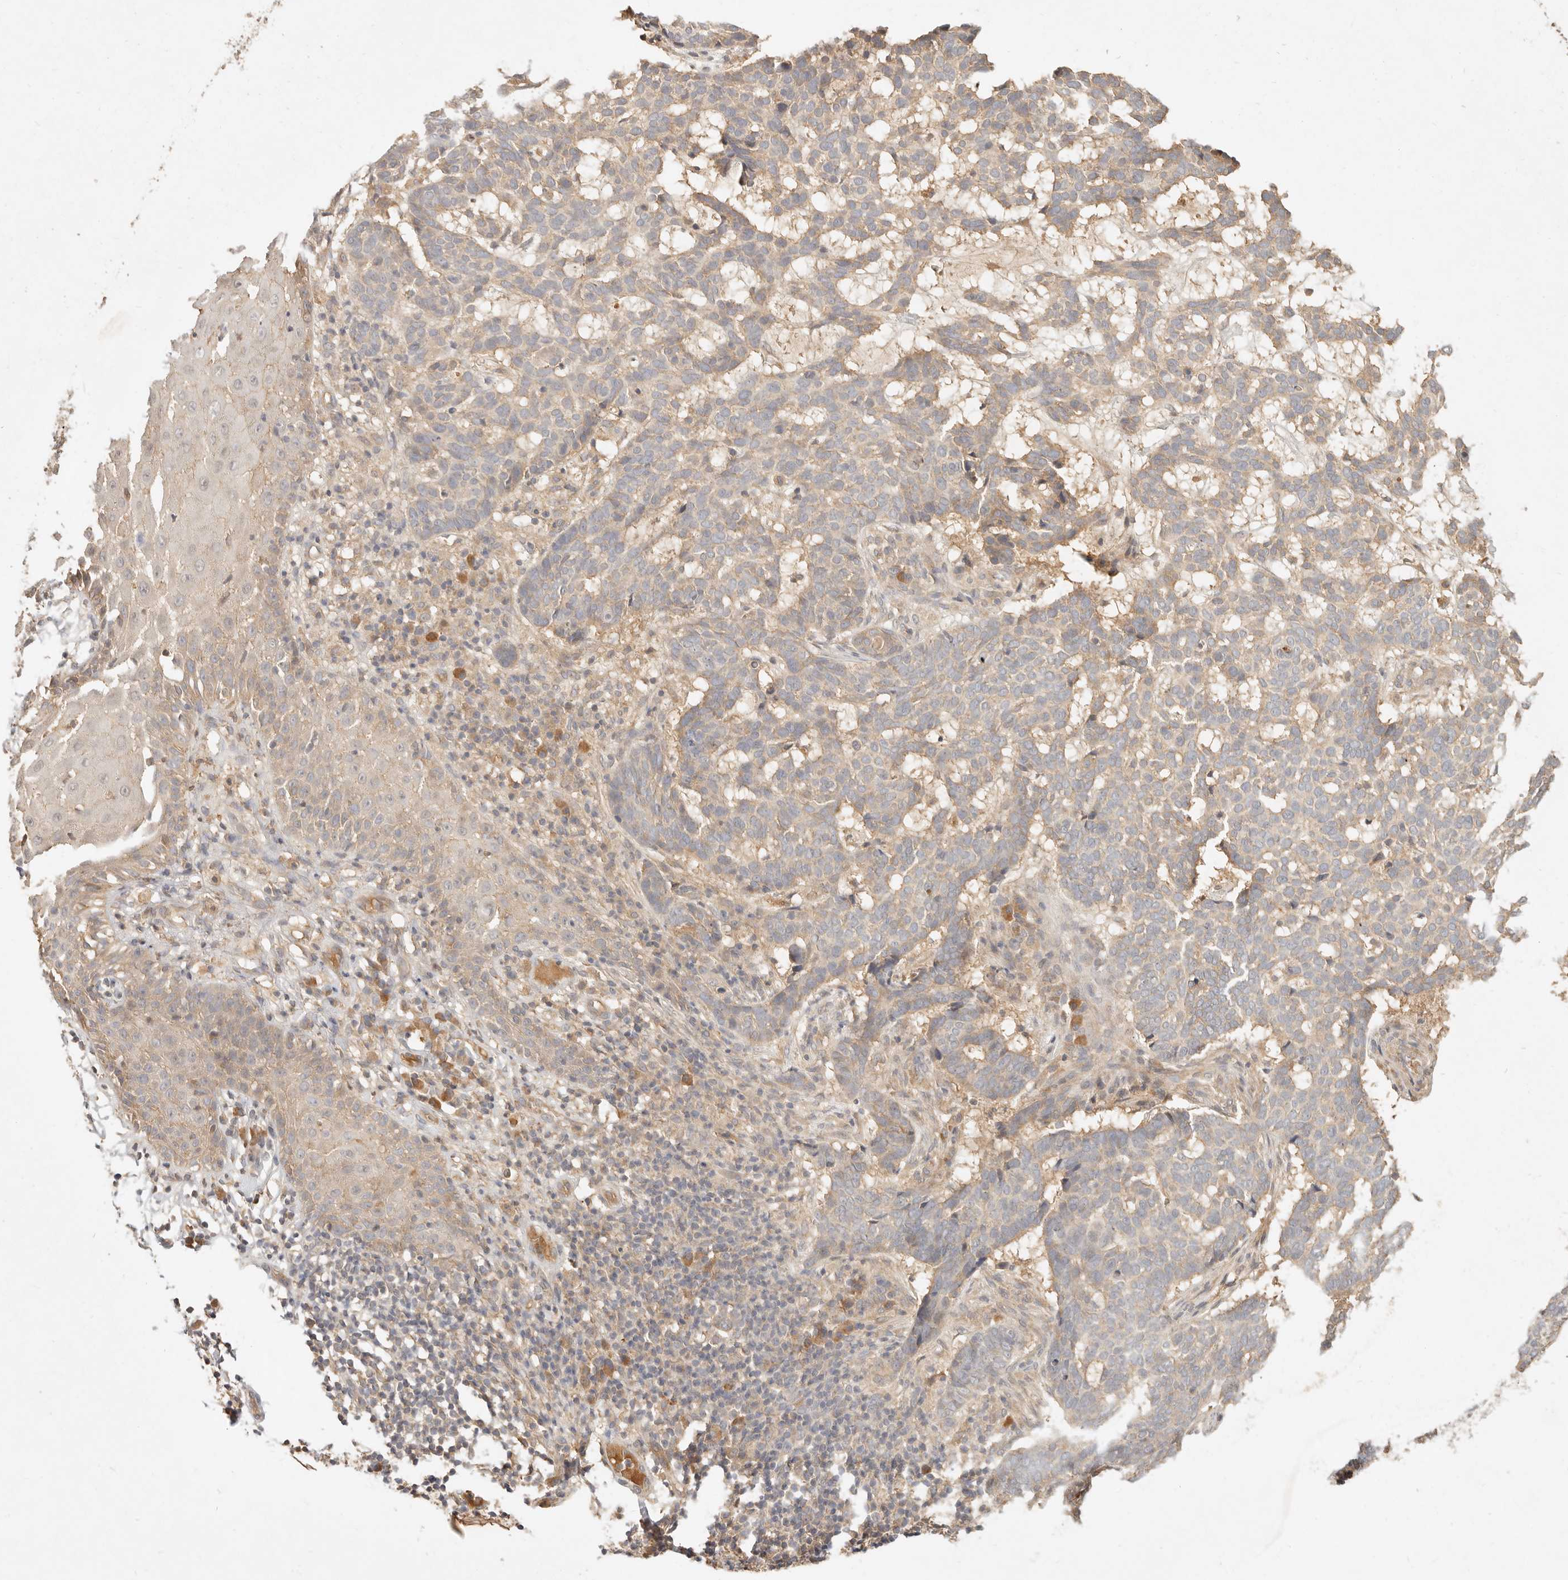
{"staining": {"intensity": "weak", "quantity": "<25%", "location": "cytoplasmic/membranous"}, "tissue": "skin cancer", "cell_type": "Tumor cells", "image_type": "cancer", "snomed": [{"axis": "morphology", "description": "Basal cell carcinoma"}, {"axis": "topography", "description": "Skin"}], "caption": "Basal cell carcinoma (skin) was stained to show a protein in brown. There is no significant staining in tumor cells.", "gene": "FREM2", "patient": {"sex": "male", "age": 85}}